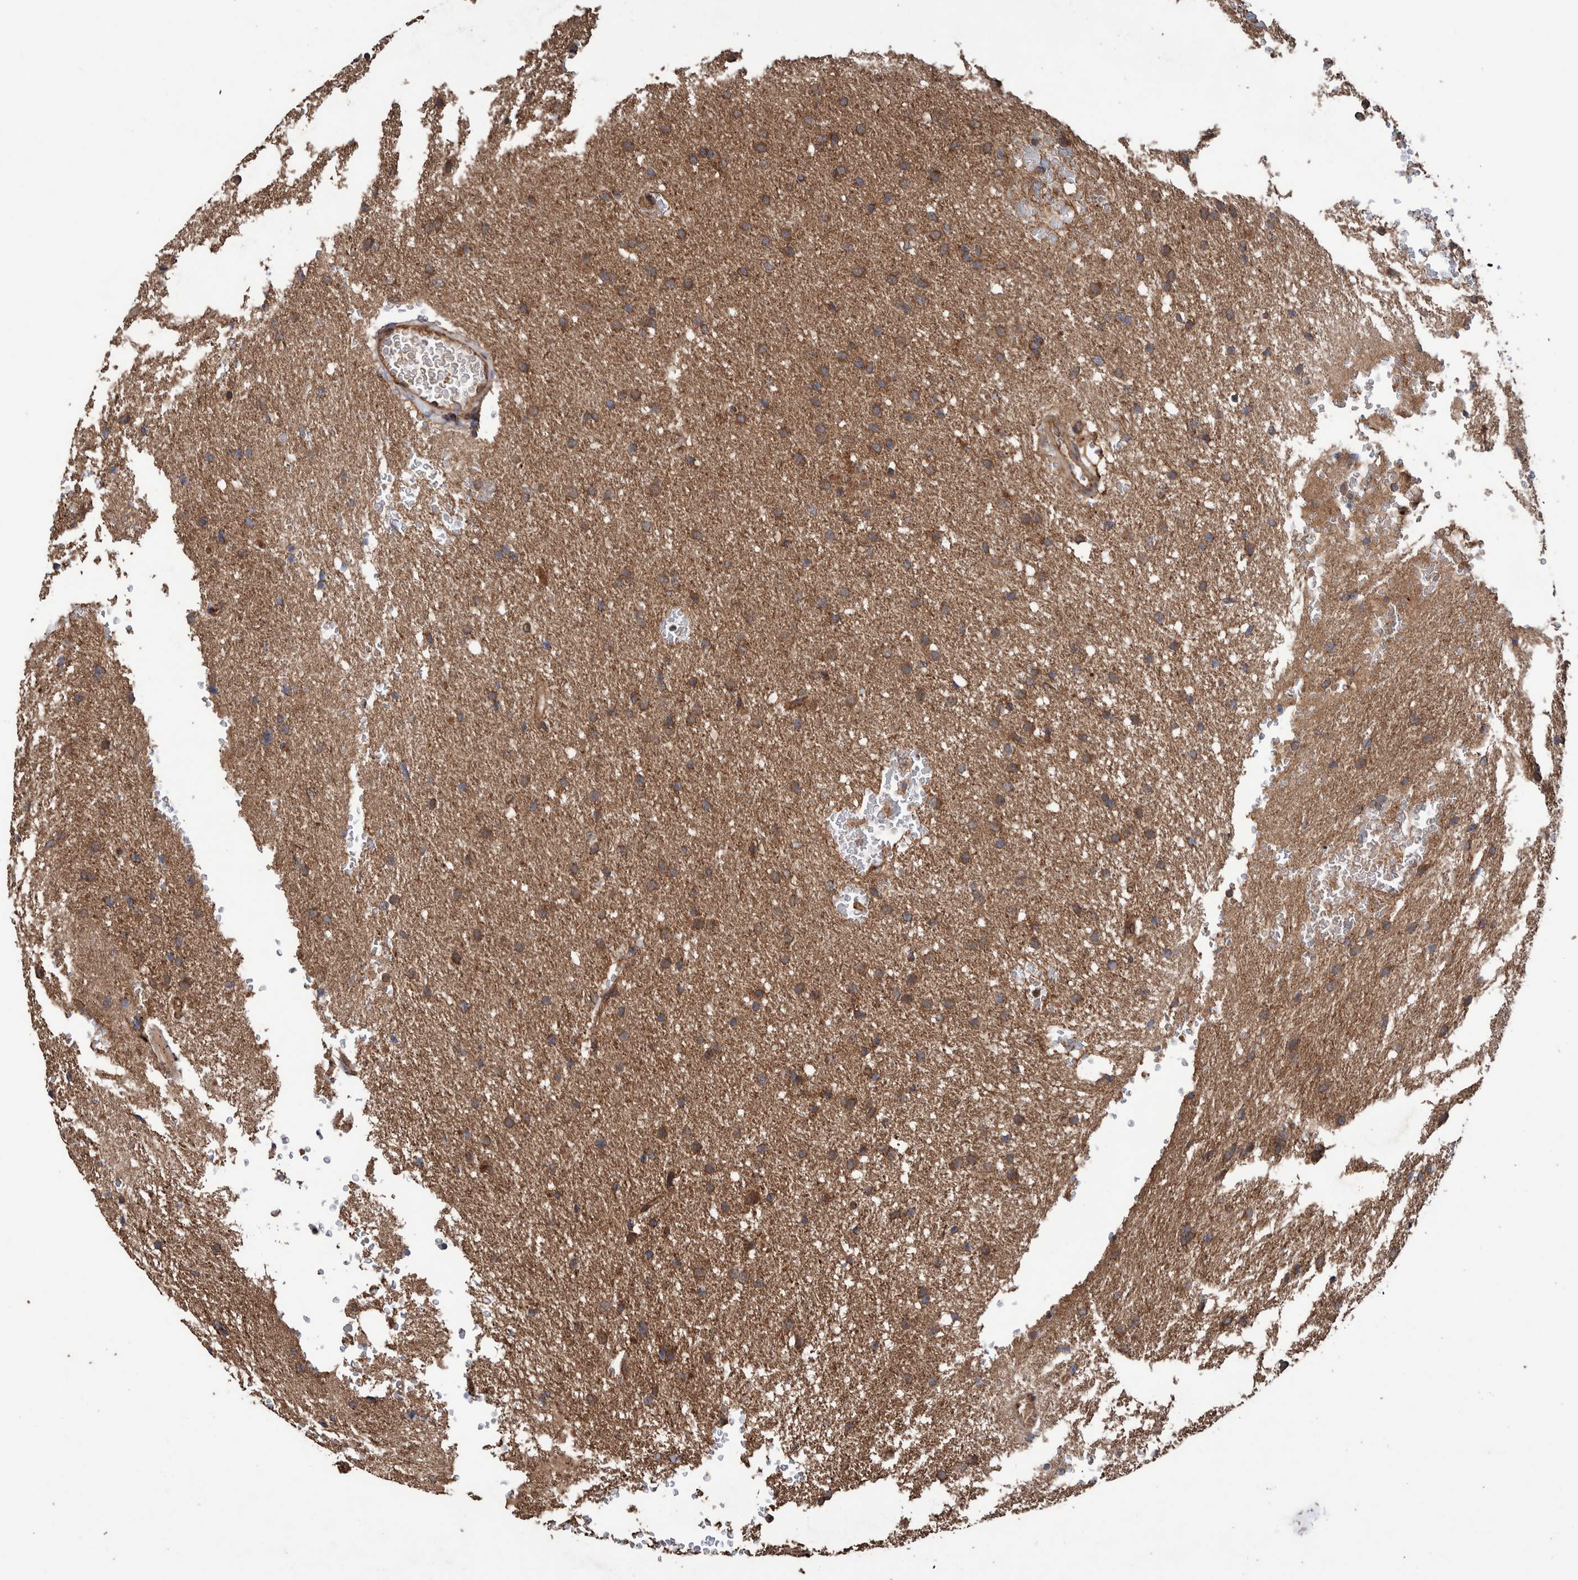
{"staining": {"intensity": "moderate", "quantity": ">75%", "location": "cytoplasmic/membranous"}, "tissue": "glioma", "cell_type": "Tumor cells", "image_type": "cancer", "snomed": [{"axis": "morphology", "description": "Glioma, malignant, Low grade"}, {"axis": "topography", "description": "Brain"}], "caption": "DAB immunohistochemical staining of human malignant low-grade glioma reveals moderate cytoplasmic/membranous protein staining in about >75% of tumor cells.", "gene": "TRIM16", "patient": {"sex": "female", "age": 37}}